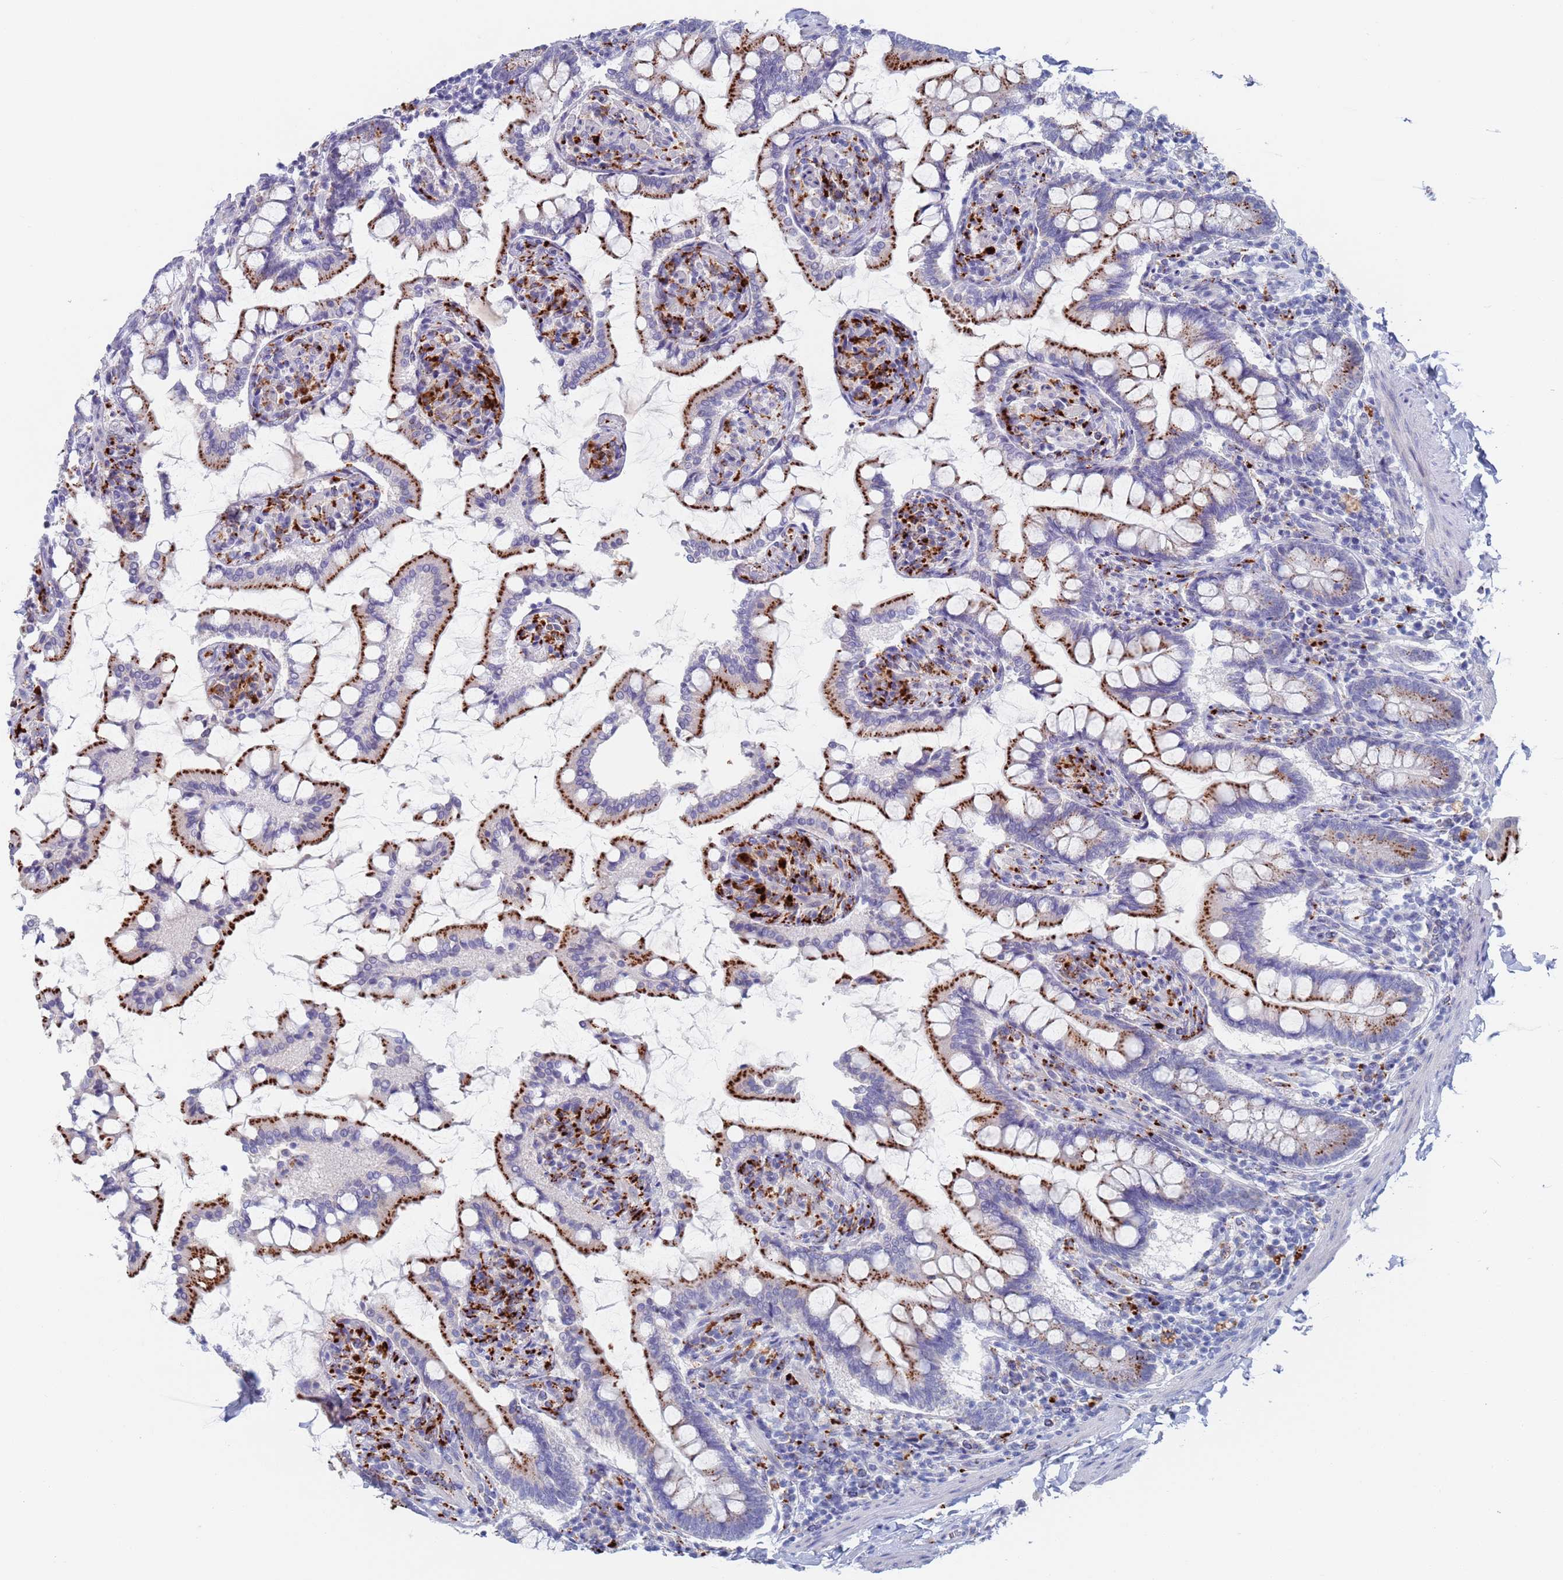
{"staining": {"intensity": "strong", "quantity": "25%-75%", "location": "cytoplasmic/membranous"}, "tissue": "small intestine", "cell_type": "Glandular cells", "image_type": "normal", "snomed": [{"axis": "morphology", "description": "Normal tissue, NOS"}, {"axis": "topography", "description": "Small intestine"}], "caption": "High-power microscopy captured an IHC photomicrograph of benign small intestine, revealing strong cytoplasmic/membranous expression in approximately 25%-75% of glandular cells.", "gene": "FUCA1", "patient": {"sex": "male", "age": 41}}